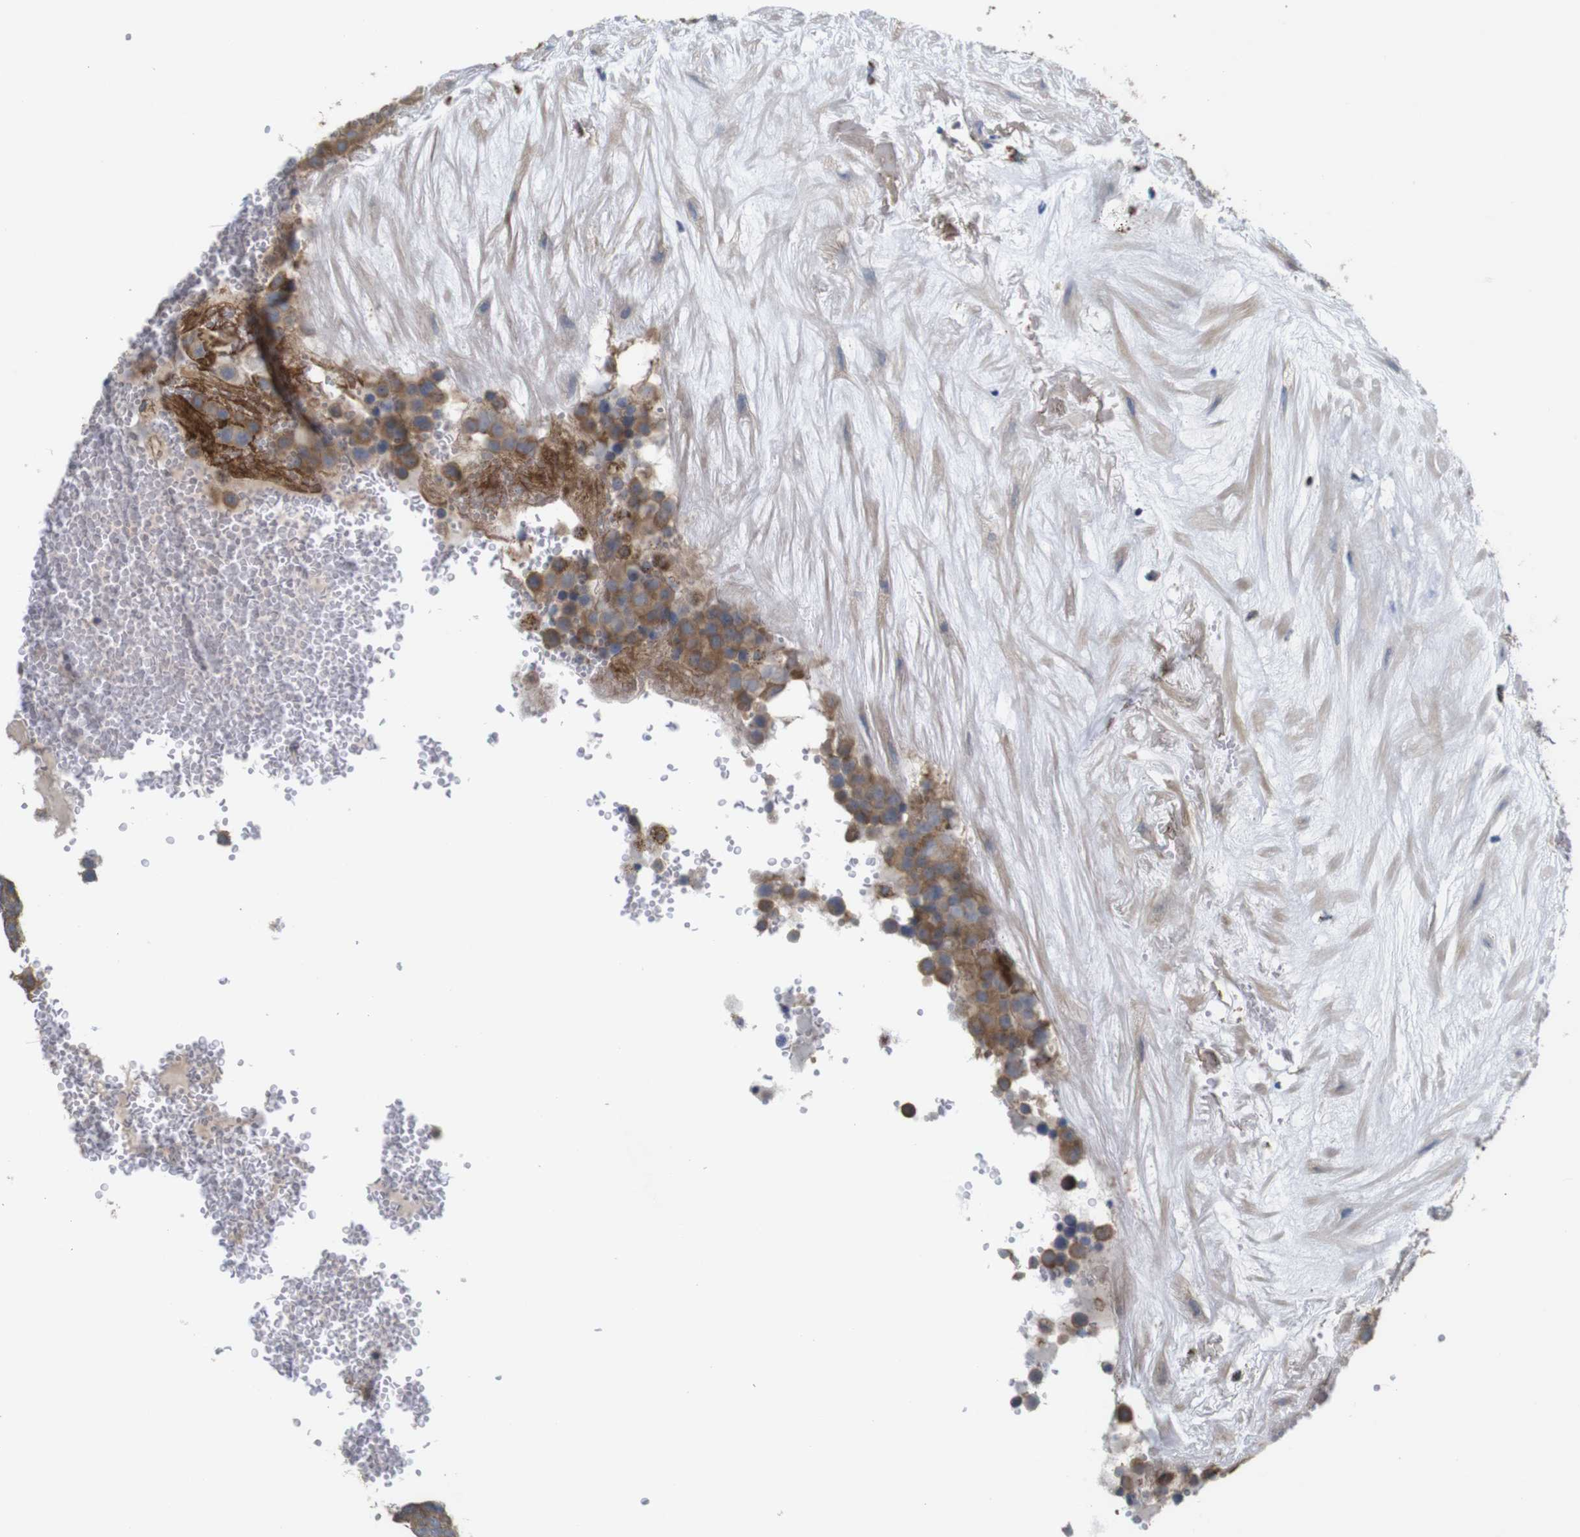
{"staining": {"intensity": "weak", "quantity": ">75%", "location": "cytoplasmic/membranous"}, "tissue": "testis cancer", "cell_type": "Tumor cells", "image_type": "cancer", "snomed": [{"axis": "morphology", "description": "Seminoma, NOS"}, {"axis": "topography", "description": "Testis"}], "caption": "Brown immunohistochemical staining in human testis cancer reveals weak cytoplasmic/membranous staining in approximately >75% of tumor cells.", "gene": "PTPRR", "patient": {"sex": "male", "age": 71}}